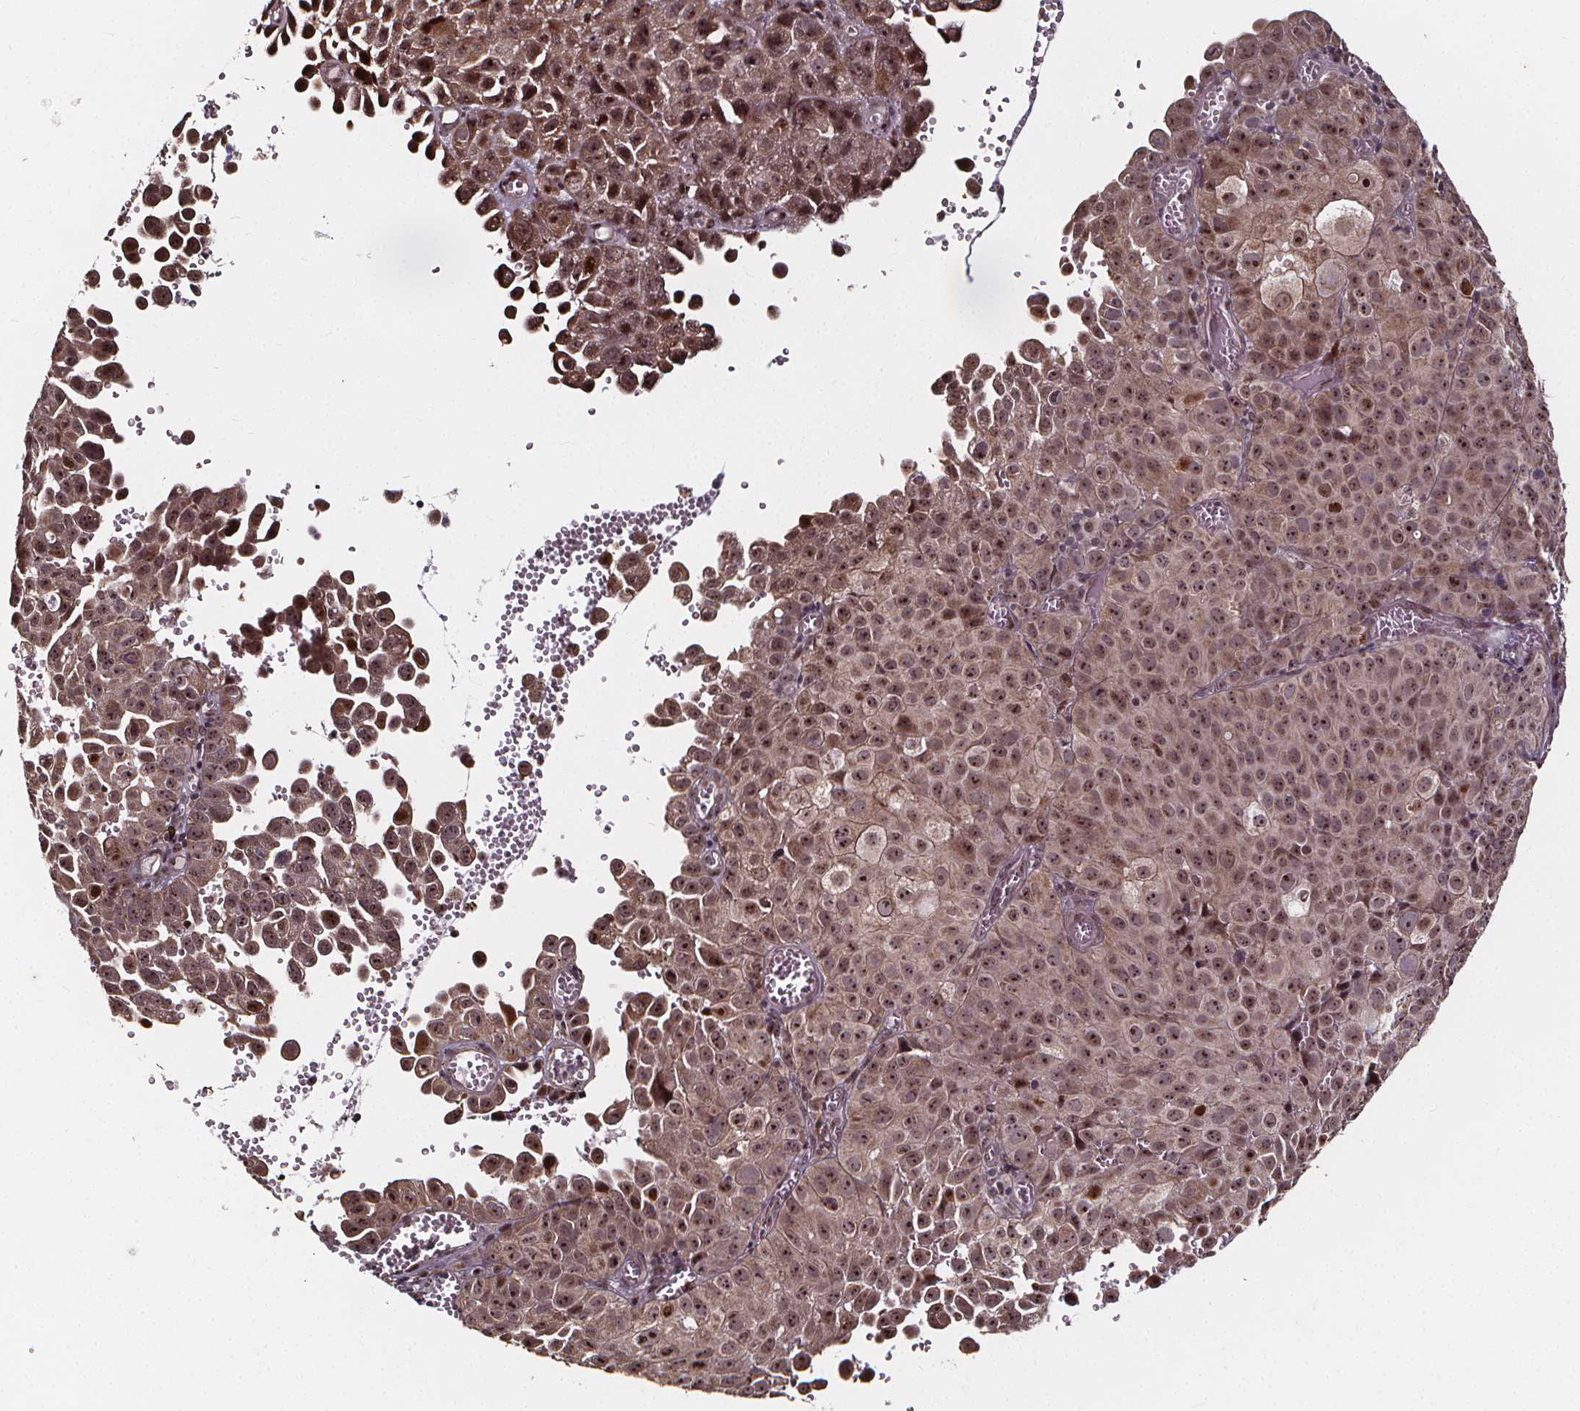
{"staining": {"intensity": "moderate", "quantity": ">75%", "location": "nuclear"}, "tissue": "cervical cancer", "cell_type": "Tumor cells", "image_type": "cancer", "snomed": [{"axis": "morphology", "description": "Squamous cell carcinoma, NOS"}, {"axis": "topography", "description": "Cervix"}], "caption": "Moderate nuclear protein positivity is appreciated in approximately >75% of tumor cells in cervical cancer (squamous cell carcinoma). (IHC, brightfield microscopy, high magnification).", "gene": "DDIT3", "patient": {"sex": "female", "age": 55}}